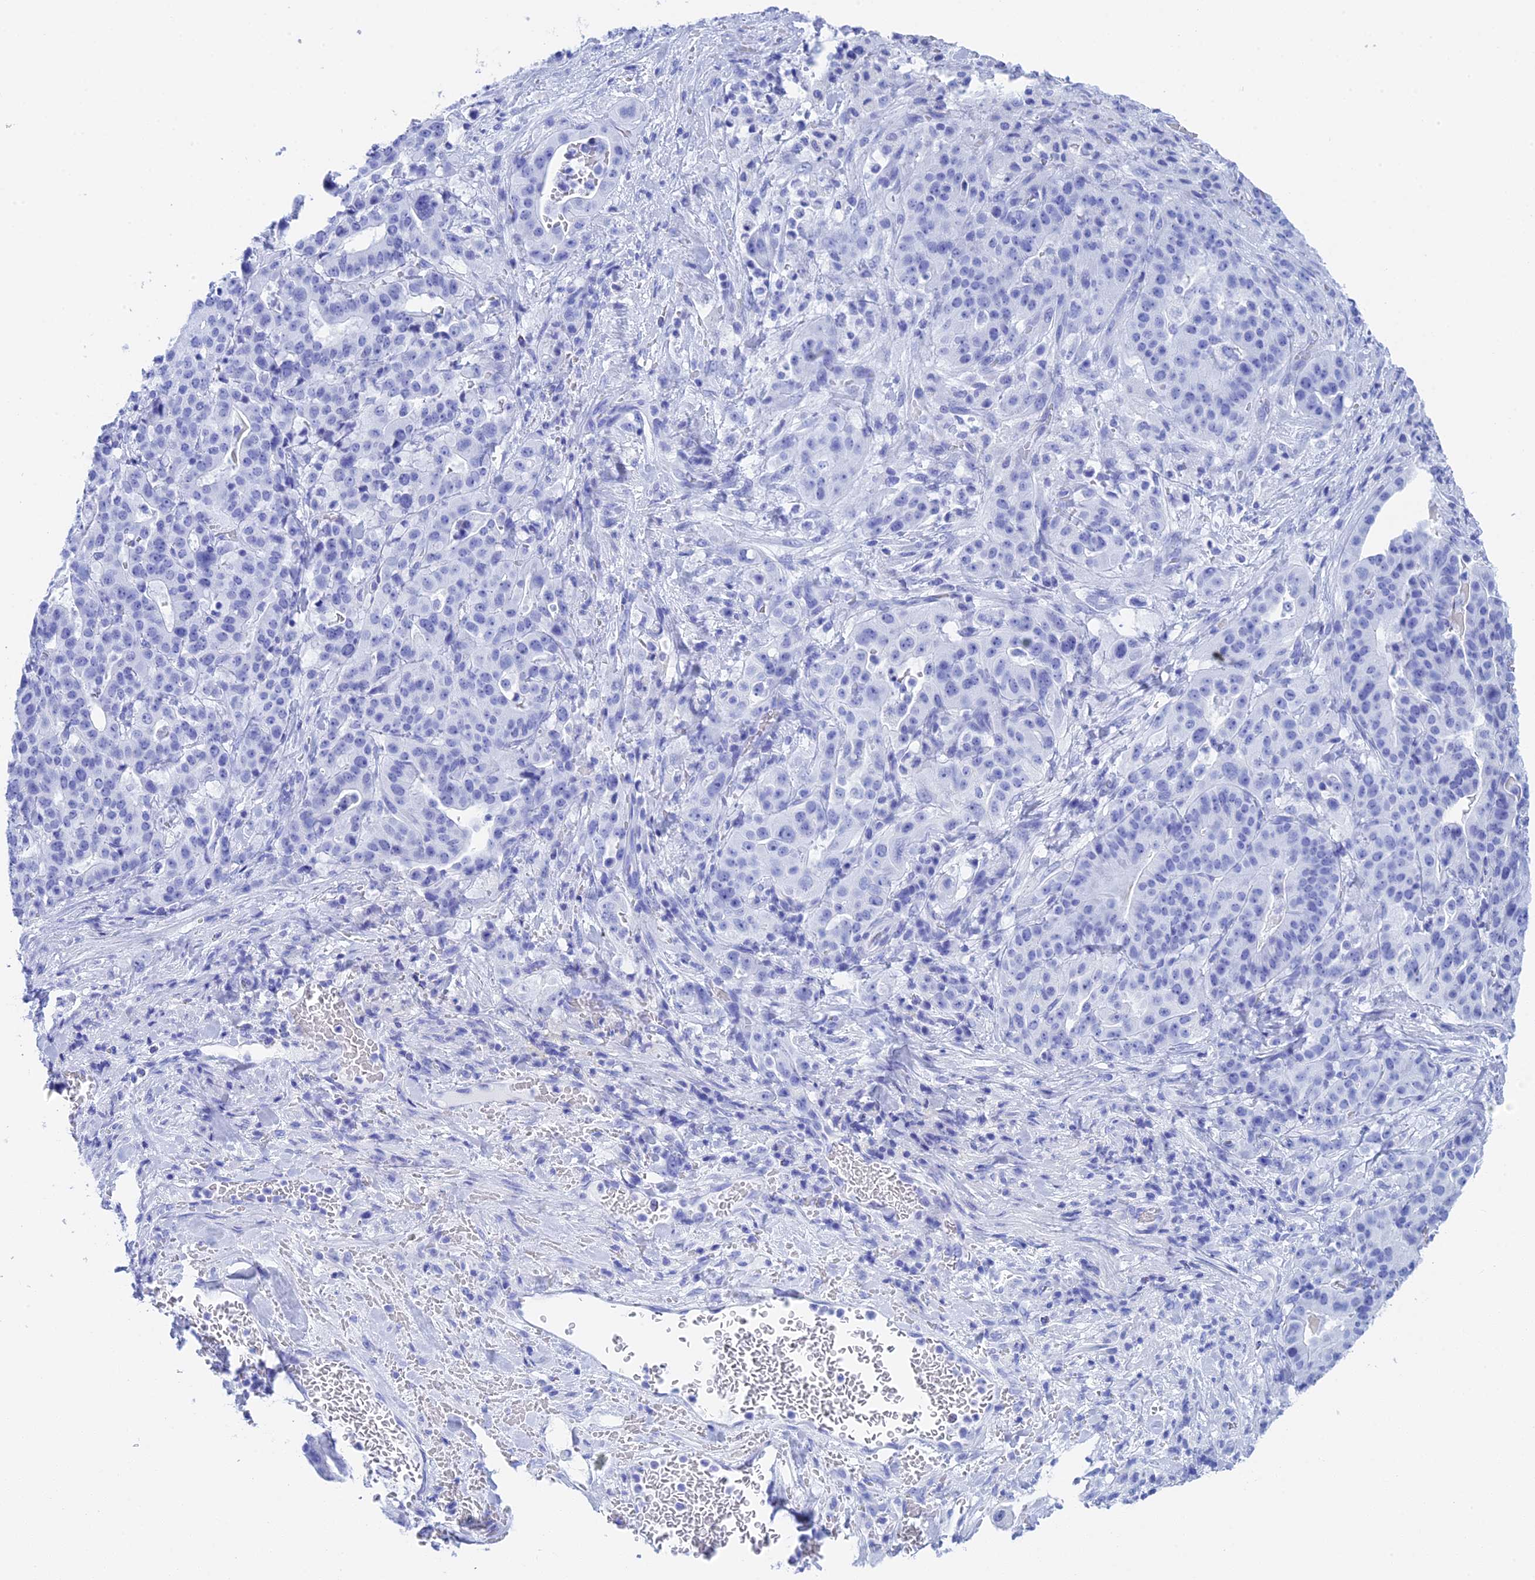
{"staining": {"intensity": "negative", "quantity": "none", "location": "none"}, "tissue": "stomach cancer", "cell_type": "Tumor cells", "image_type": "cancer", "snomed": [{"axis": "morphology", "description": "Adenocarcinoma, NOS"}, {"axis": "topography", "description": "Stomach"}], "caption": "Adenocarcinoma (stomach) was stained to show a protein in brown. There is no significant staining in tumor cells.", "gene": "TEX101", "patient": {"sex": "male", "age": 48}}